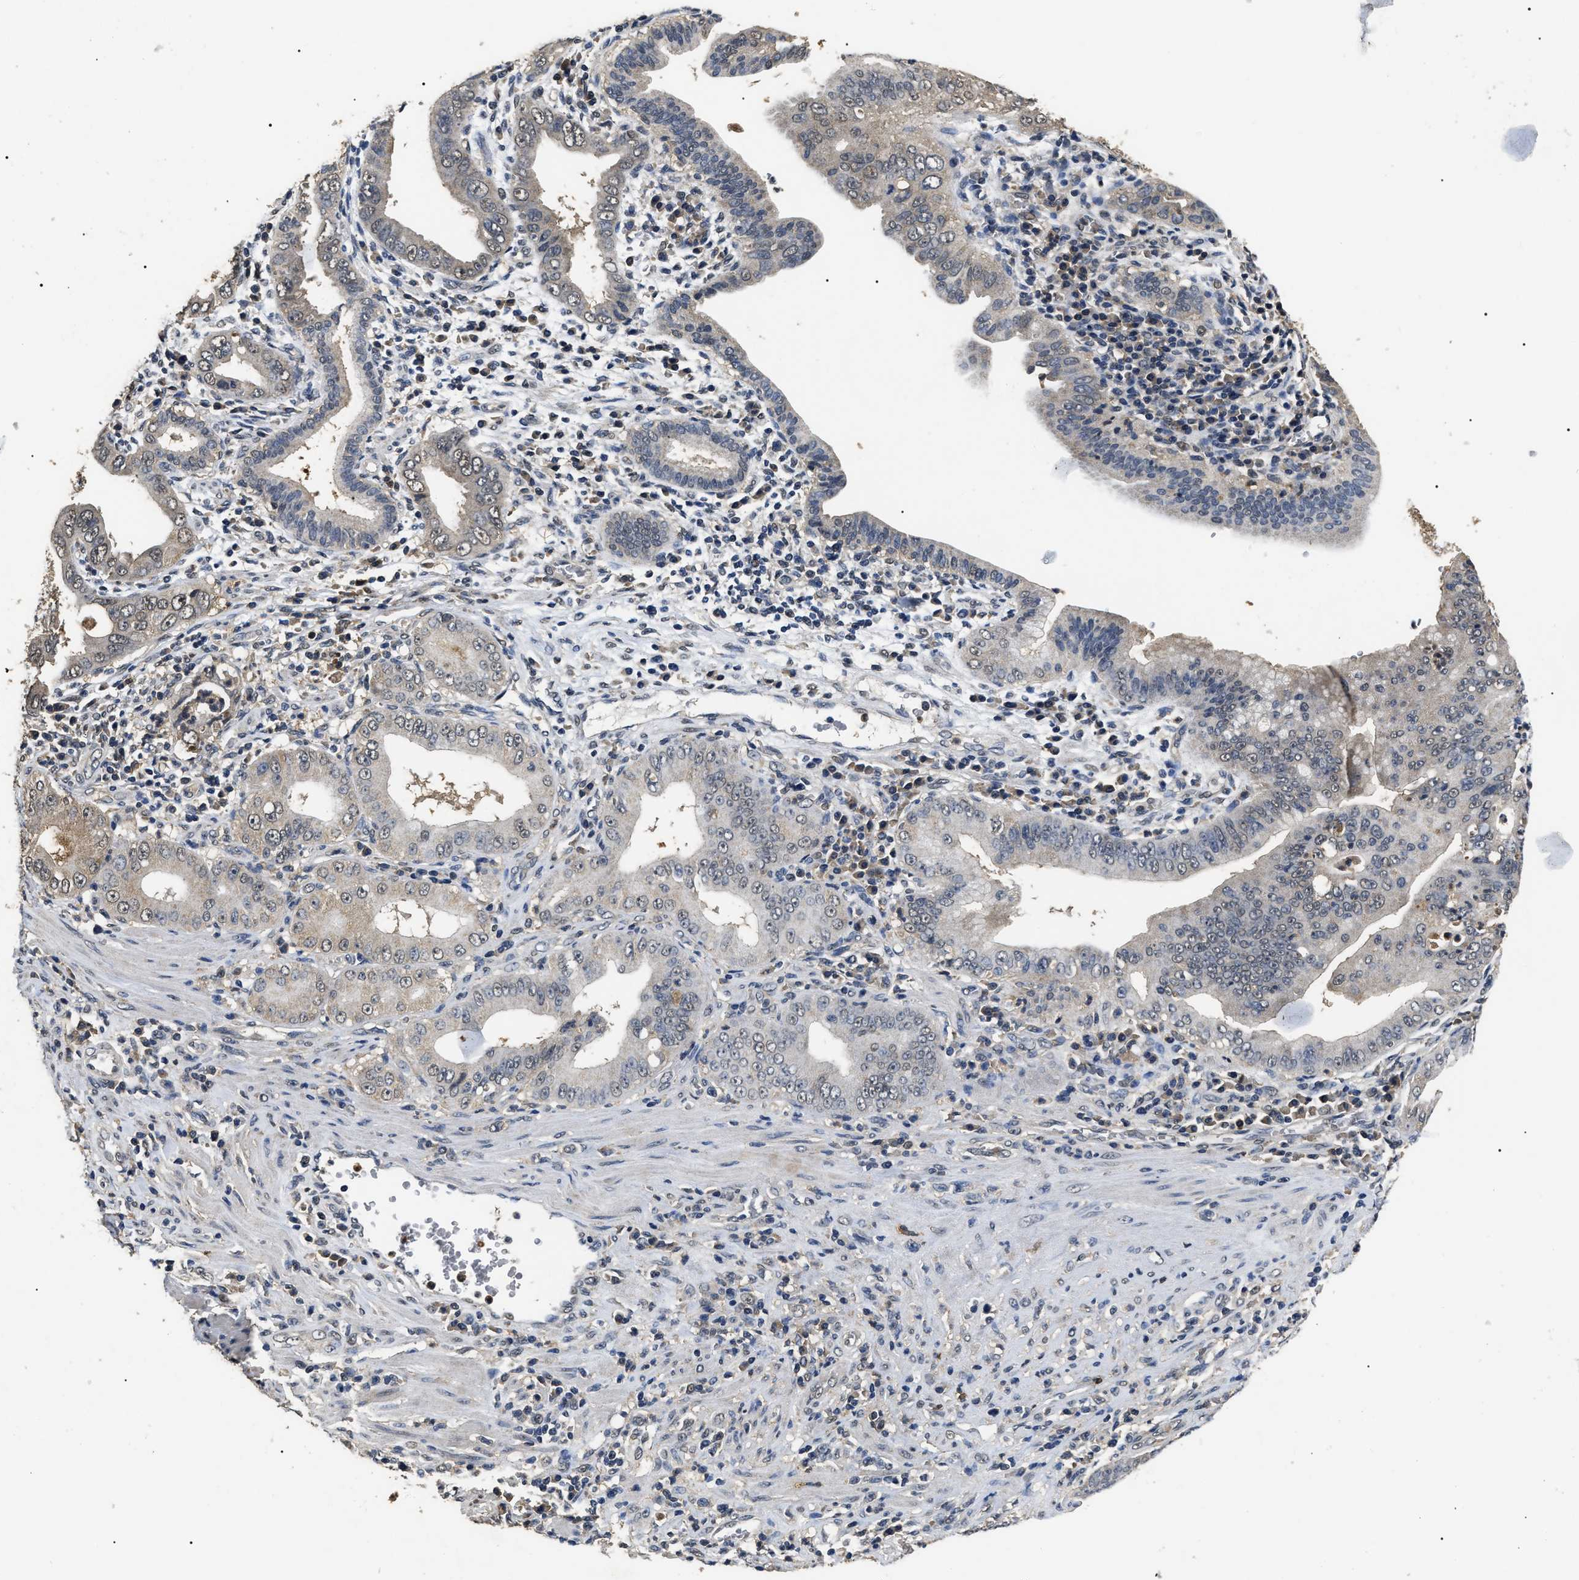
{"staining": {"intensity": "weak", "quantity": "<25%", "location": "cytoplasmic/membranous,nuclear"}, "tissue": "pancreatic cancer", "cell_type": "Tumor cells", "image_type": "cancer", "snomed": [{"axis": "morphology", "description": "Normal tissue, NOS"}, {"axis": "topography", "description": "Lymph node"}], "caption": "Immunohistochemistry image of pancreatic cancer stained for a protein (brown), which reveals no expression in tumor cells. (Immunohistochemistry (ihc), brightfield microscopy, high magnification).", "gene": "PSMD8", "patient": {"sex": "male", "age": 50}}